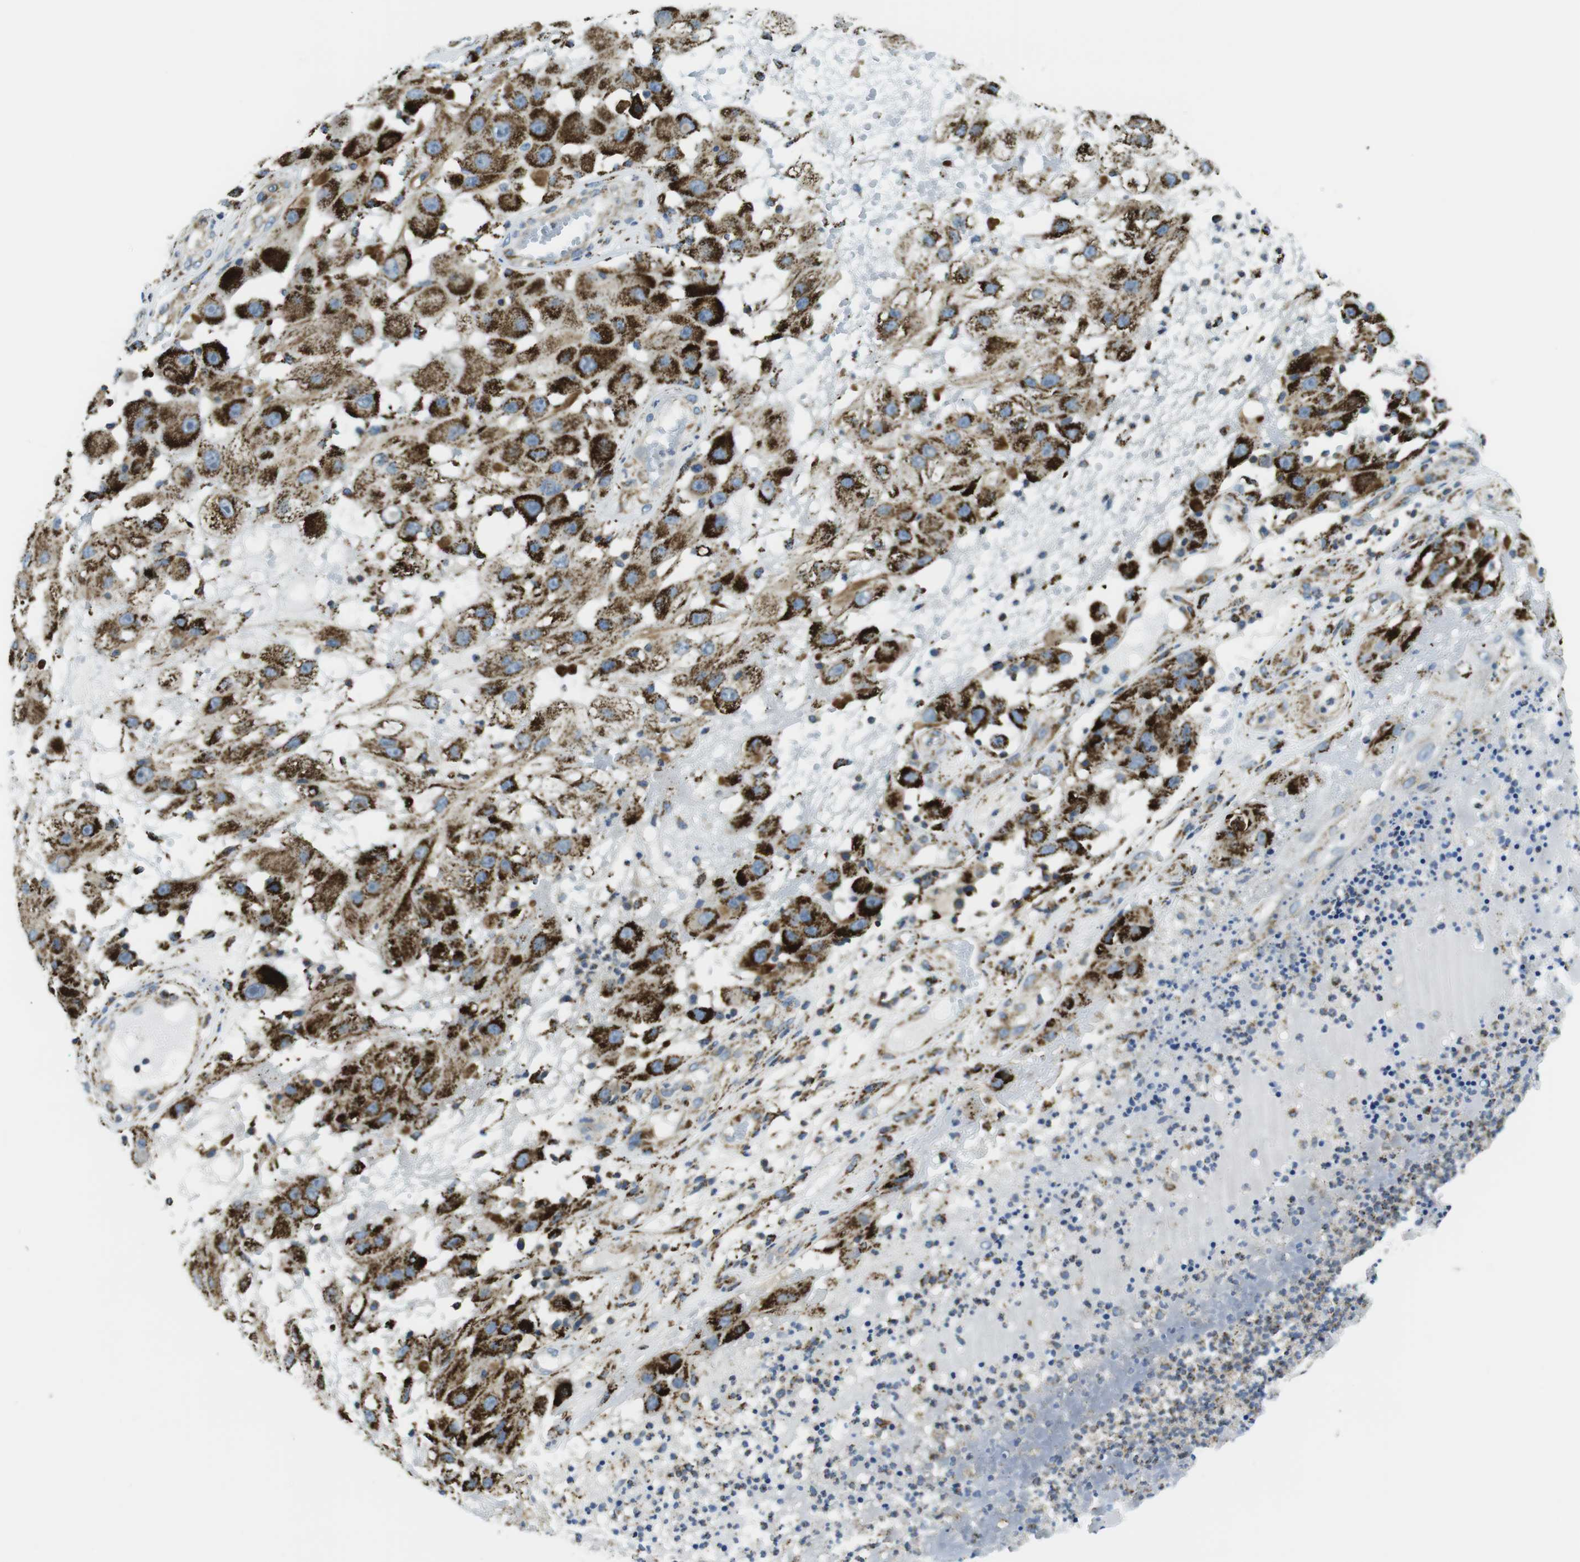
{"staining": {"intensity": "weak", "quantity": ">75%", "location": "cytoplasmic/membranous"}, "tissue": "melanoma", "cell_type": "Tumor cells", "image_type": "cancer", "snomed": [{"axis": "morphology", "description": "Malignant melanoma, NOS"}, {"axis": "topography", "description": "Skin"}], "caption": "Human malignant melanoma stained for a protein (brown) demonstrates weak cytoplasmic/membranous positive expression in about >75% of tumor cells.", "gene": "KCNE3", "patient": {"sex": "female", "age": 81}}